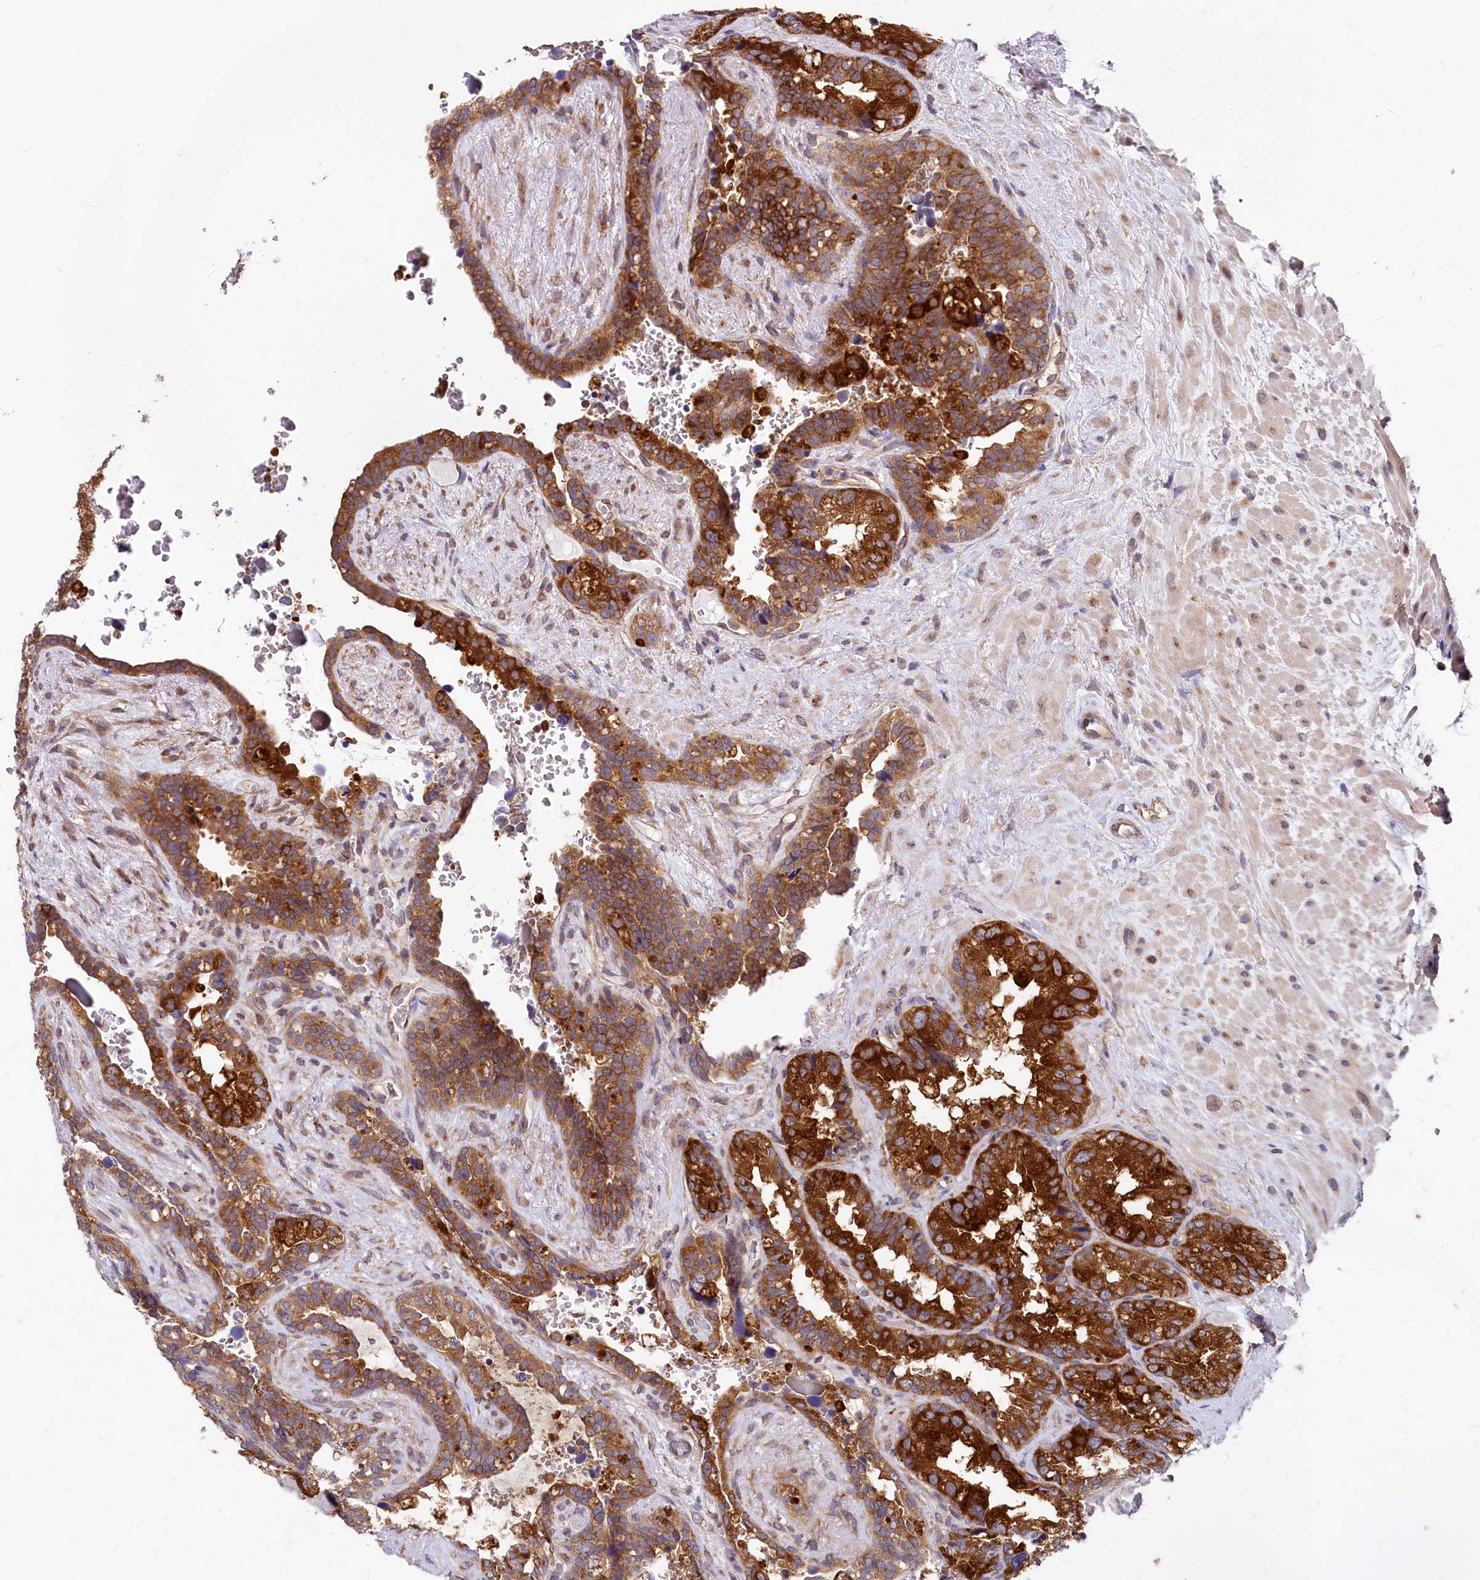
{"staining": {"intensity": "strong", "quantity": "25%-75%", "location": "cytoplasmic/membranous"}, "tissue": "seminal vesicle", "cell_type": "Glandular cells", "image_type": "normal", "snomed": [{"axis": "morphology", "description": "Normal tissue, NOS"}, {"axis": "topography", "description": "Seminal veicle"}], "caption": "Immunohistochemistry (IHC) staining of benign seminal vesicle, which shows high levels of strong cytoplasmic/membranous positivity in about 25%-75% of glandular cells indicating strong cytoplasmic/membranous protein expression. The staining was performed using DAB (3,3'-diaminobenzidine) (brown) for protein detection and nuclei were counterstained in hematoxylin (blue).", "gene": "EIF2B2", "patient": {"sex": "male", "age": 80}}